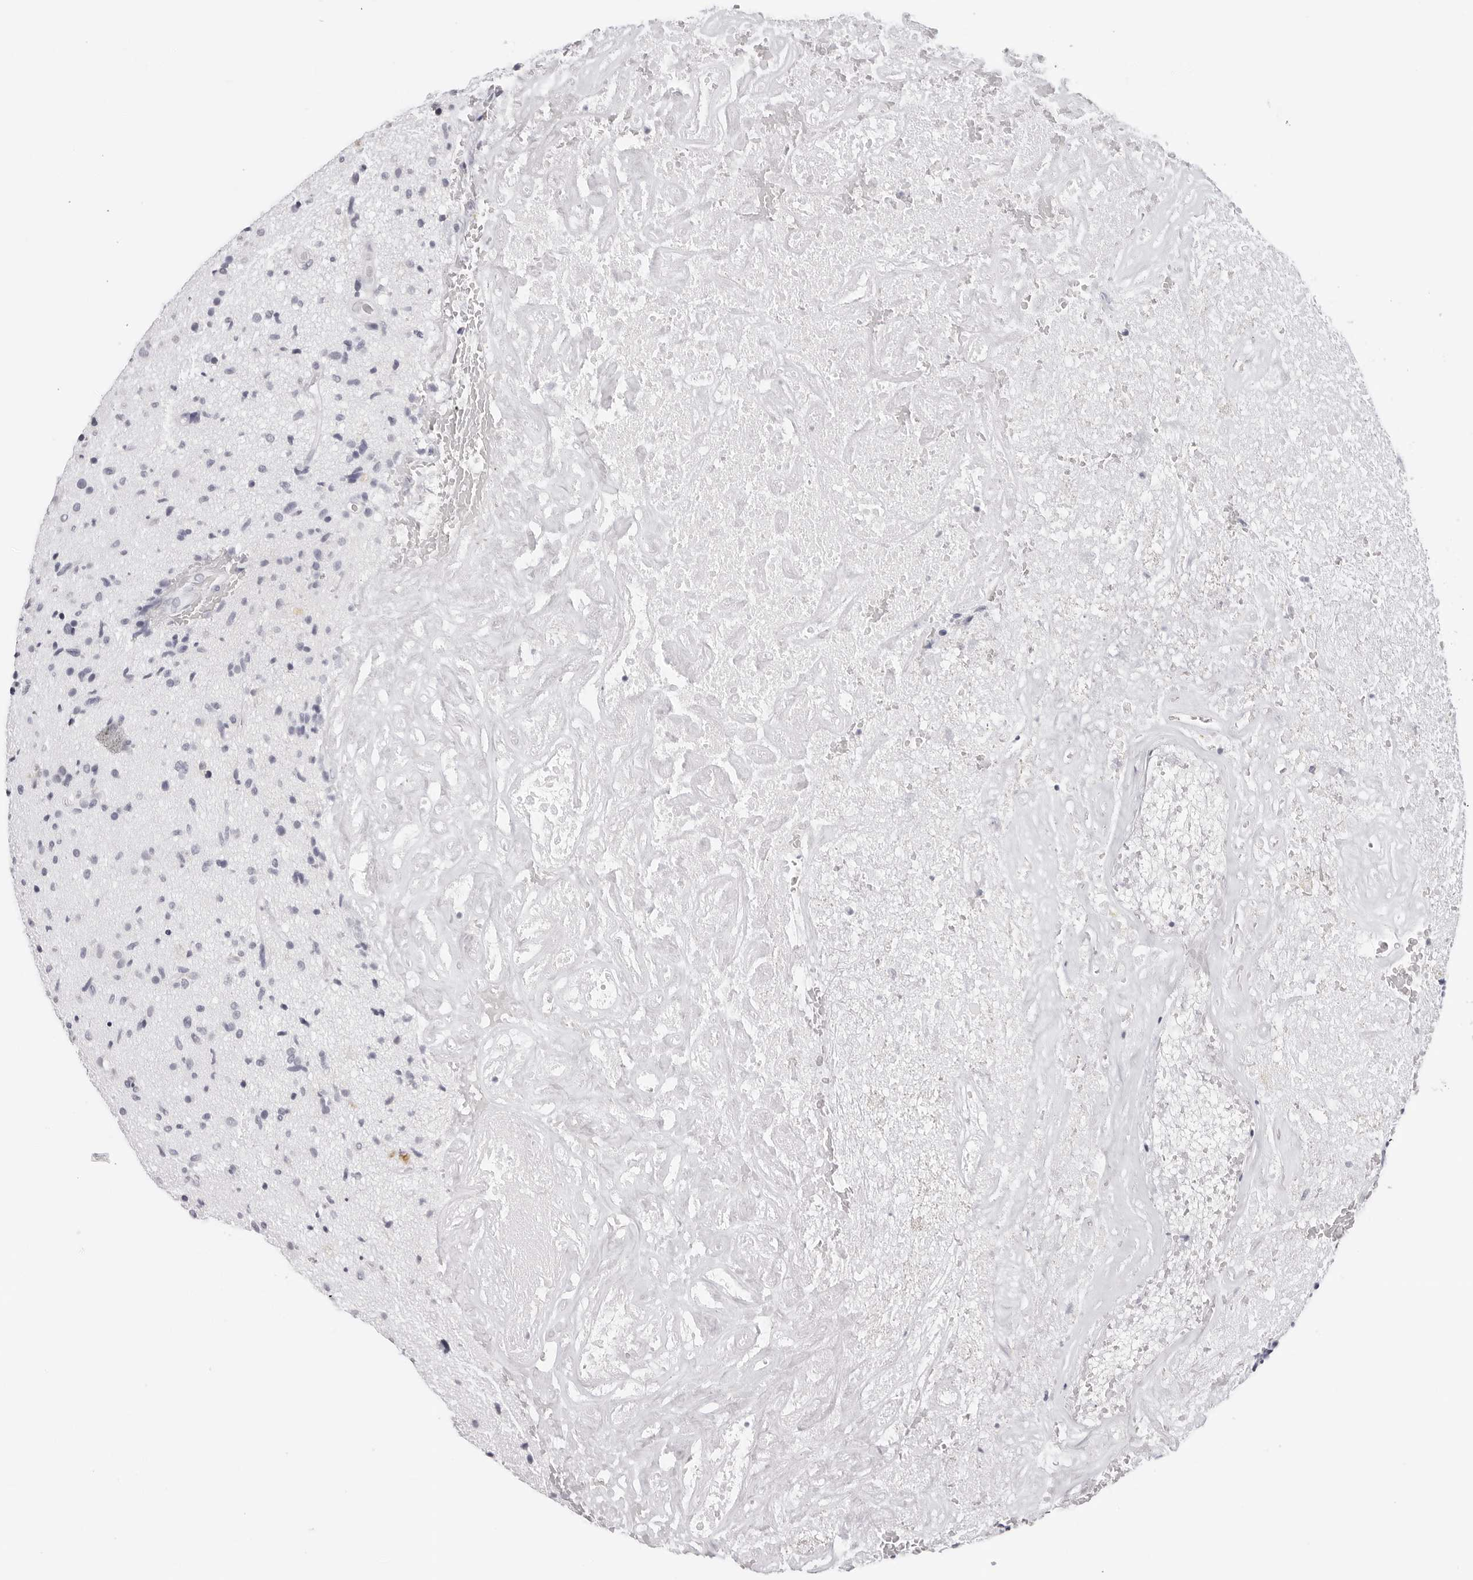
{"staining": {"intensity": "negative", "quantity": "none", "location": "none"}, "tissue": "glioma", "cell_type": "Tumor cells", "image_type": "cancer", "snomed": [{"axis": "morphology", "description": "Glioma, malignant, High grade"}, {"axis": "topography", "description": "Brain"}], "caption": "The micrograph displays no staining of tumor cells in glioma.", "gene": "CST5", "patient": {"sex": "male", "age": 72}}